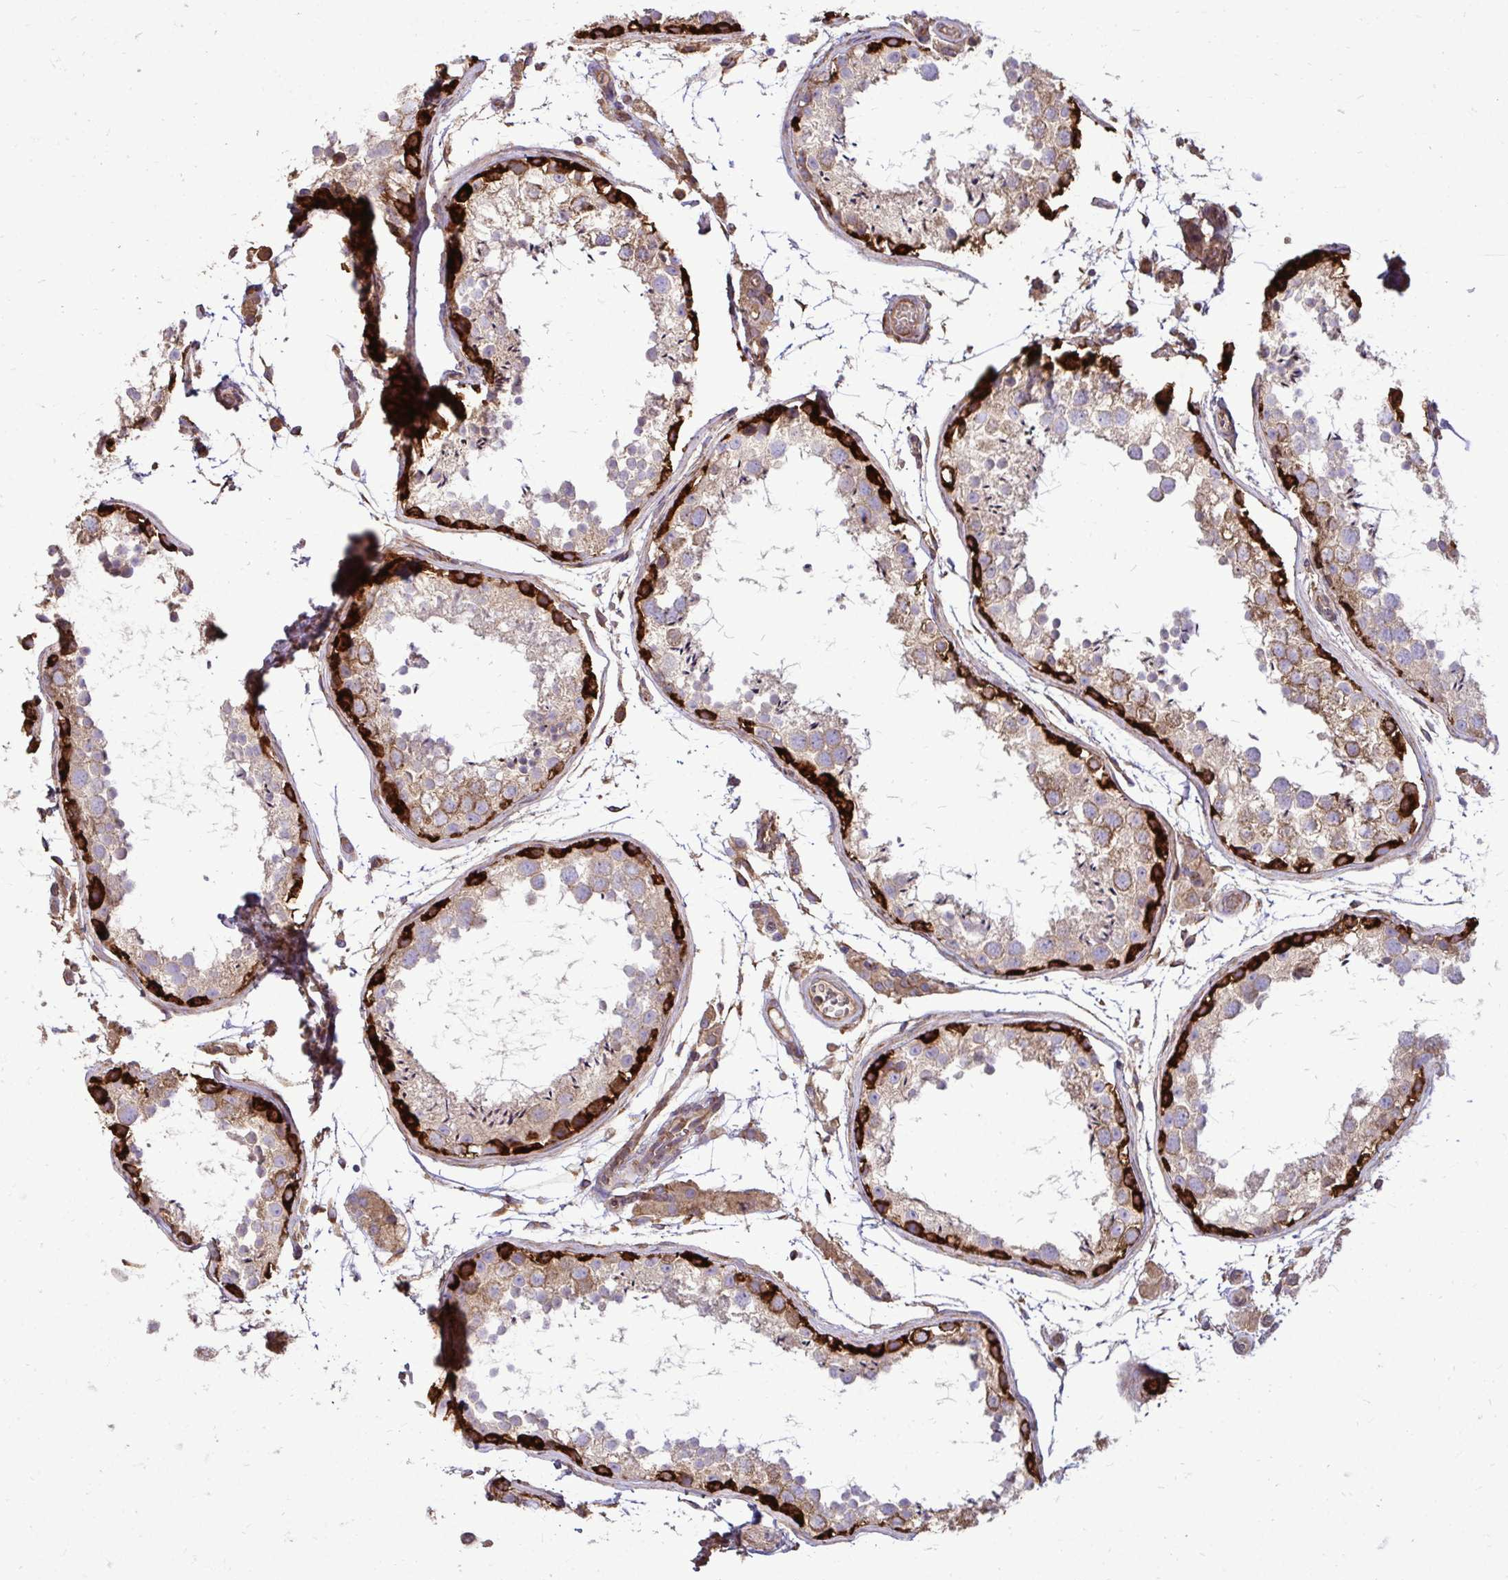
{"staining": {"intensity": "strong", "quantity": "<25%", "location": "cytoplasmic/membranous"}, "tissue": "testis", "cell_type": "Cells in seminiferous ducts", "image_type": "normal", "snomed": [{"axis": "morphology", "description": "Normal tissue, NOS"}, {"axis": "topography", "description": "Testis"}], "caption": "This is a micrograph of IHC staining of benign testis, which shows strong expression in the cytoplasmic/membranous of cells in seminiferous ducts.", "gene": "FMR1", "patient": {"sex": "male", "age": 29}}